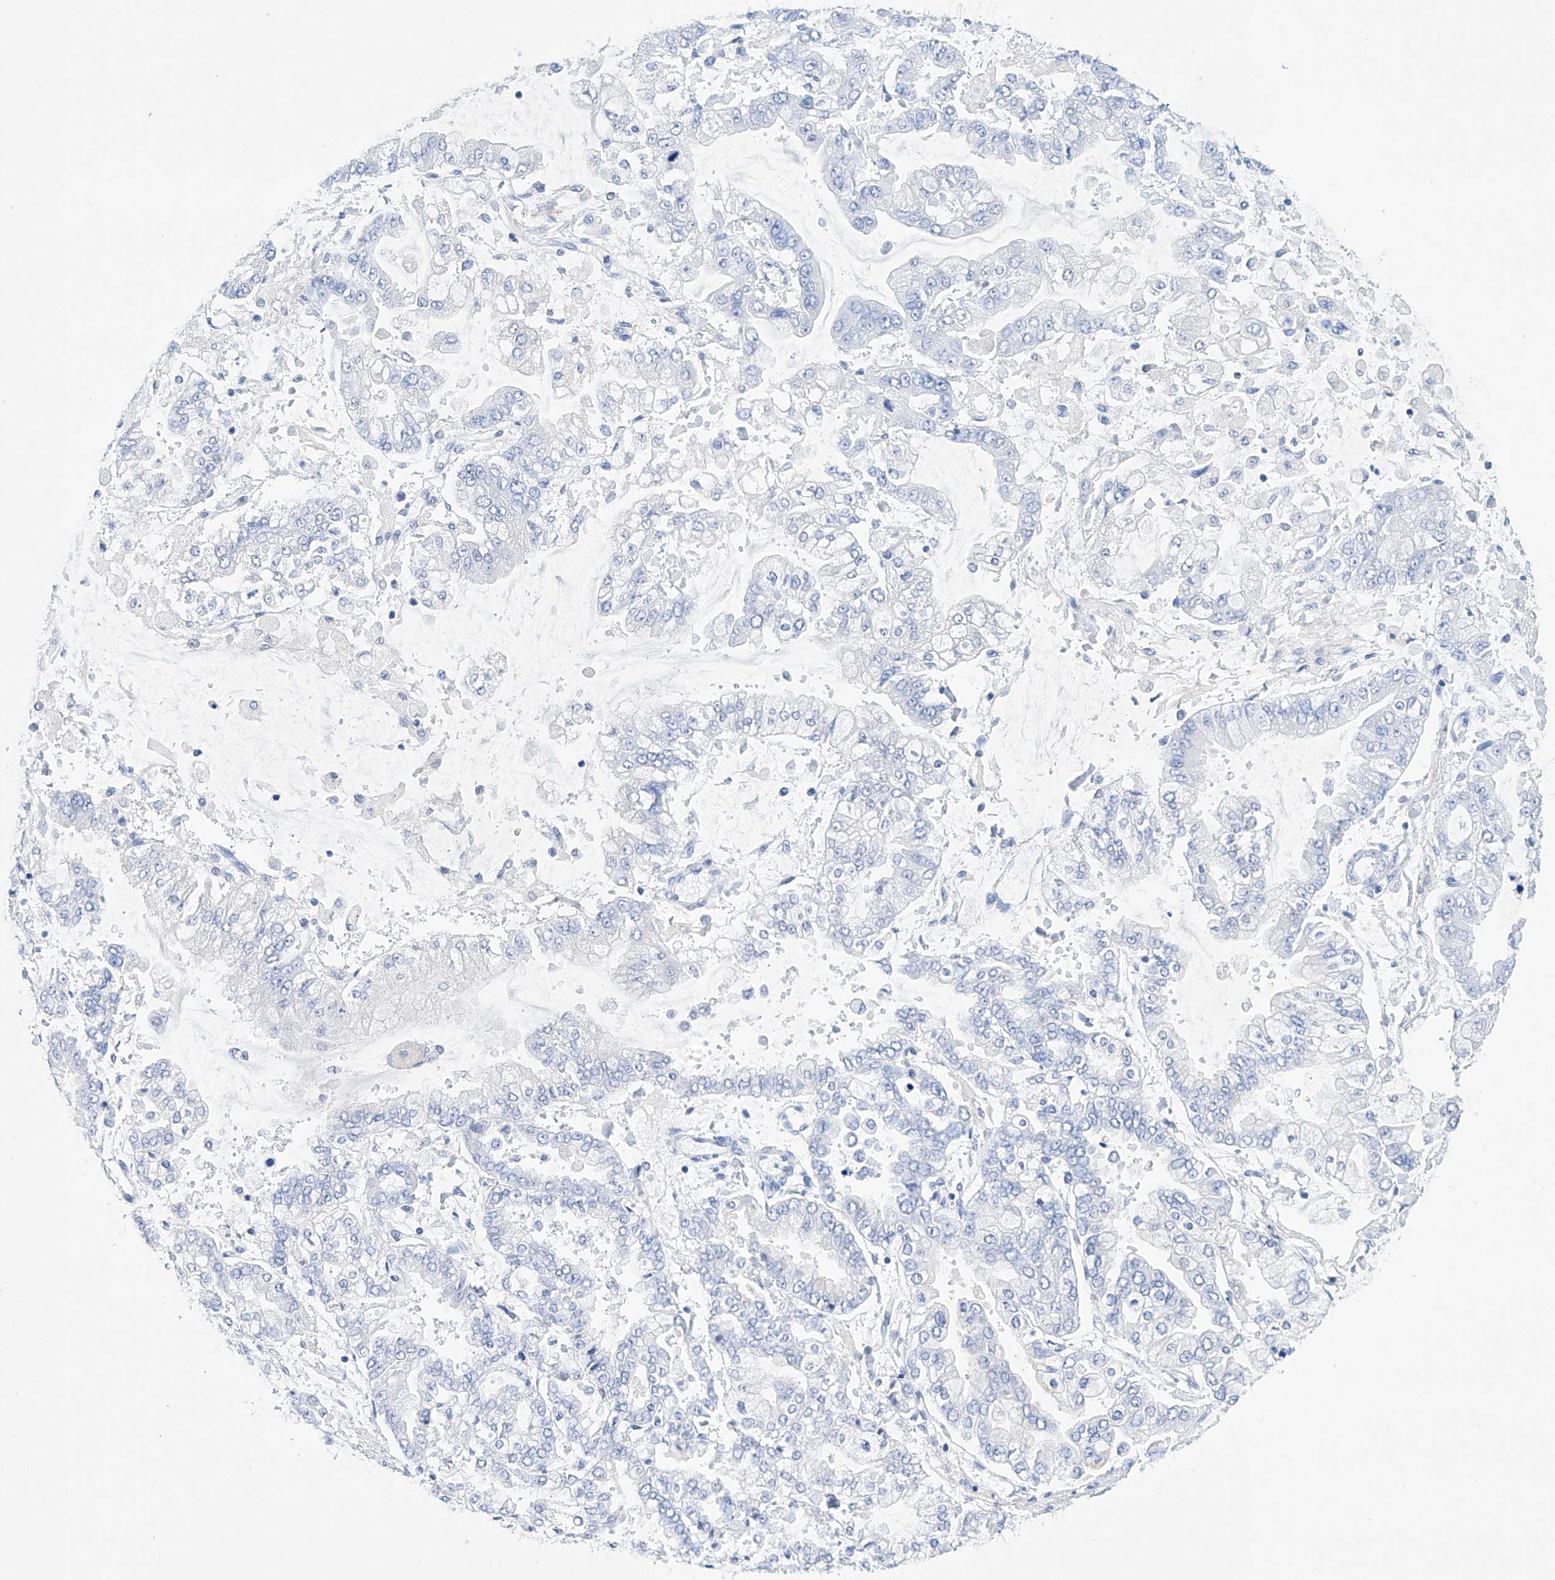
{"staining": {"intensity": "negative", "quantity": "none", "location": "none"}, "tissue": "stomach cancer", "cell_type": "Tumor cells", "image_type": "cancer", "snomed": [{"axis": "morphology", "description": "Normal tissue, NOS"}, {"axis": "morphology", "description": "Adenocarcinoma, NOS"}, {"axis": "topography", "description": "Stomach, upper"}, {"axis": "topography", "description": "Stomach"}], "caption": "The immunohistochemistry histopathology image has no significant expression in tumor cells of adenocarcinoma (stomach) tissue. Brightfield microscopy of immunohistochemistry (IHC) stained with DAB (brown) and hematoxylin (blue), captured at high magnification.", "gene": "LURAP1", "patient": {"sex": "male", "age": 76}}